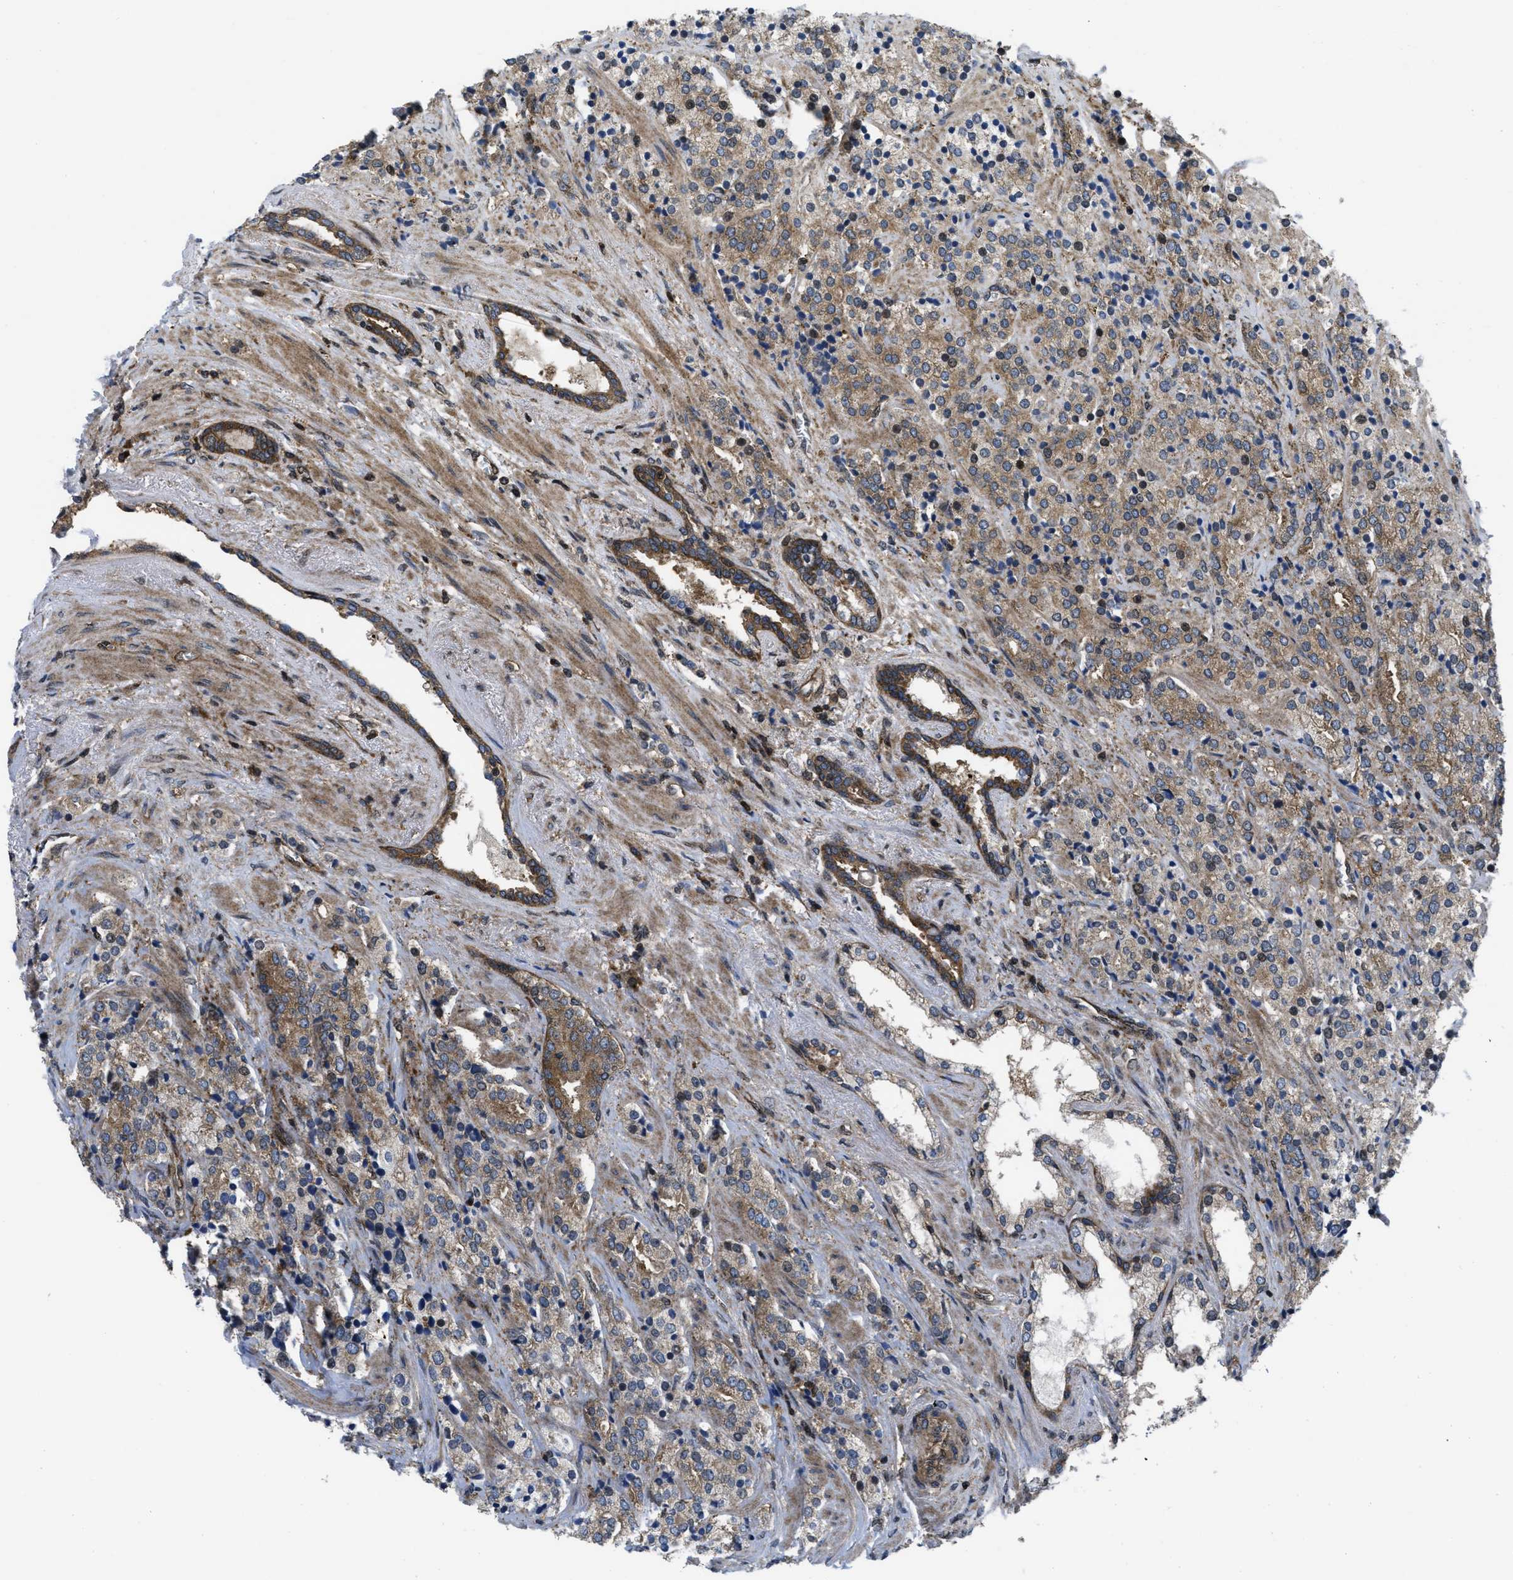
{"staining": {"intensity": "moderate", "quantity": ">75%", "location": "cytoplasmic/membranous"}, "tissue": "prostate cancer", "cell_type": "Tumor cells", "image_type": "cancer", "snomed": [{"axis": "morphology", "description": "Adenocarcinoma, High grade"}, {"axis": "topography", "description": "Prostate"}], "caption": "A brown stain labels moderate cytoplasmic/membranous expression of a protein in high-grade adenocarcinoma (prostate) tumor cells.", "gene": "PPP2CB", "patient": {"sex": "male", "age": 71}}